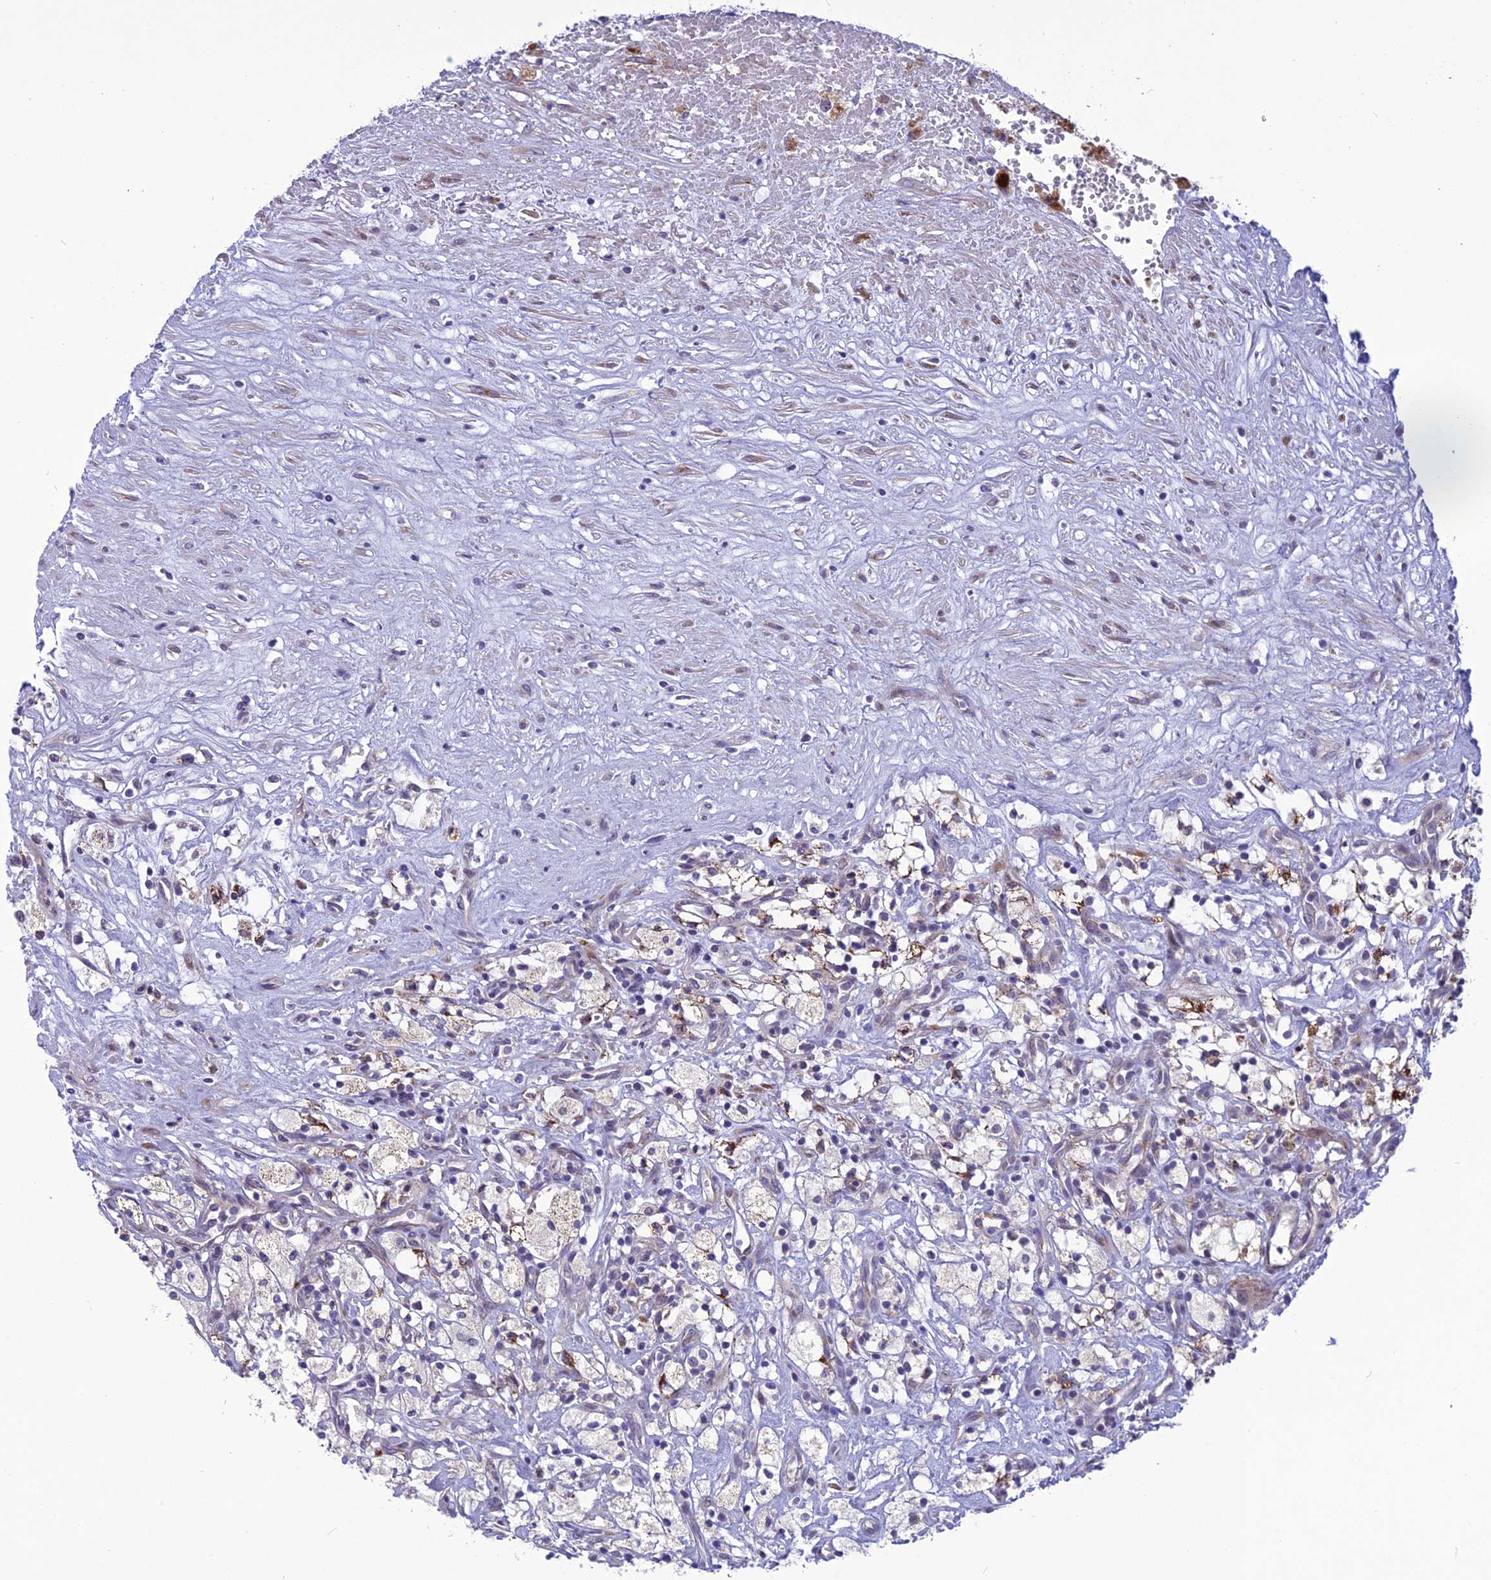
{"staining": {"intensity": "moderate", "quantity": "<25%", "location": "cytoplasmic/membranous"}, "tissue": "renal cancer", "cell_type": "Tumor cells", "image_type": "cancer", "snomed": [{"axis": "morphology", "description": "Adenocarcinoma, NOS"}, {"axis": "topography", "description": "Kidney"}], "caption": "DAB immunohistochemical staining of human adenocarcinoma (renal) displays moderate cytoplasmic/membranous protein positivity in about <25% of tumor cells.", "gene": "PSMF1", "patient": {"sex": "male", "age": 59}}